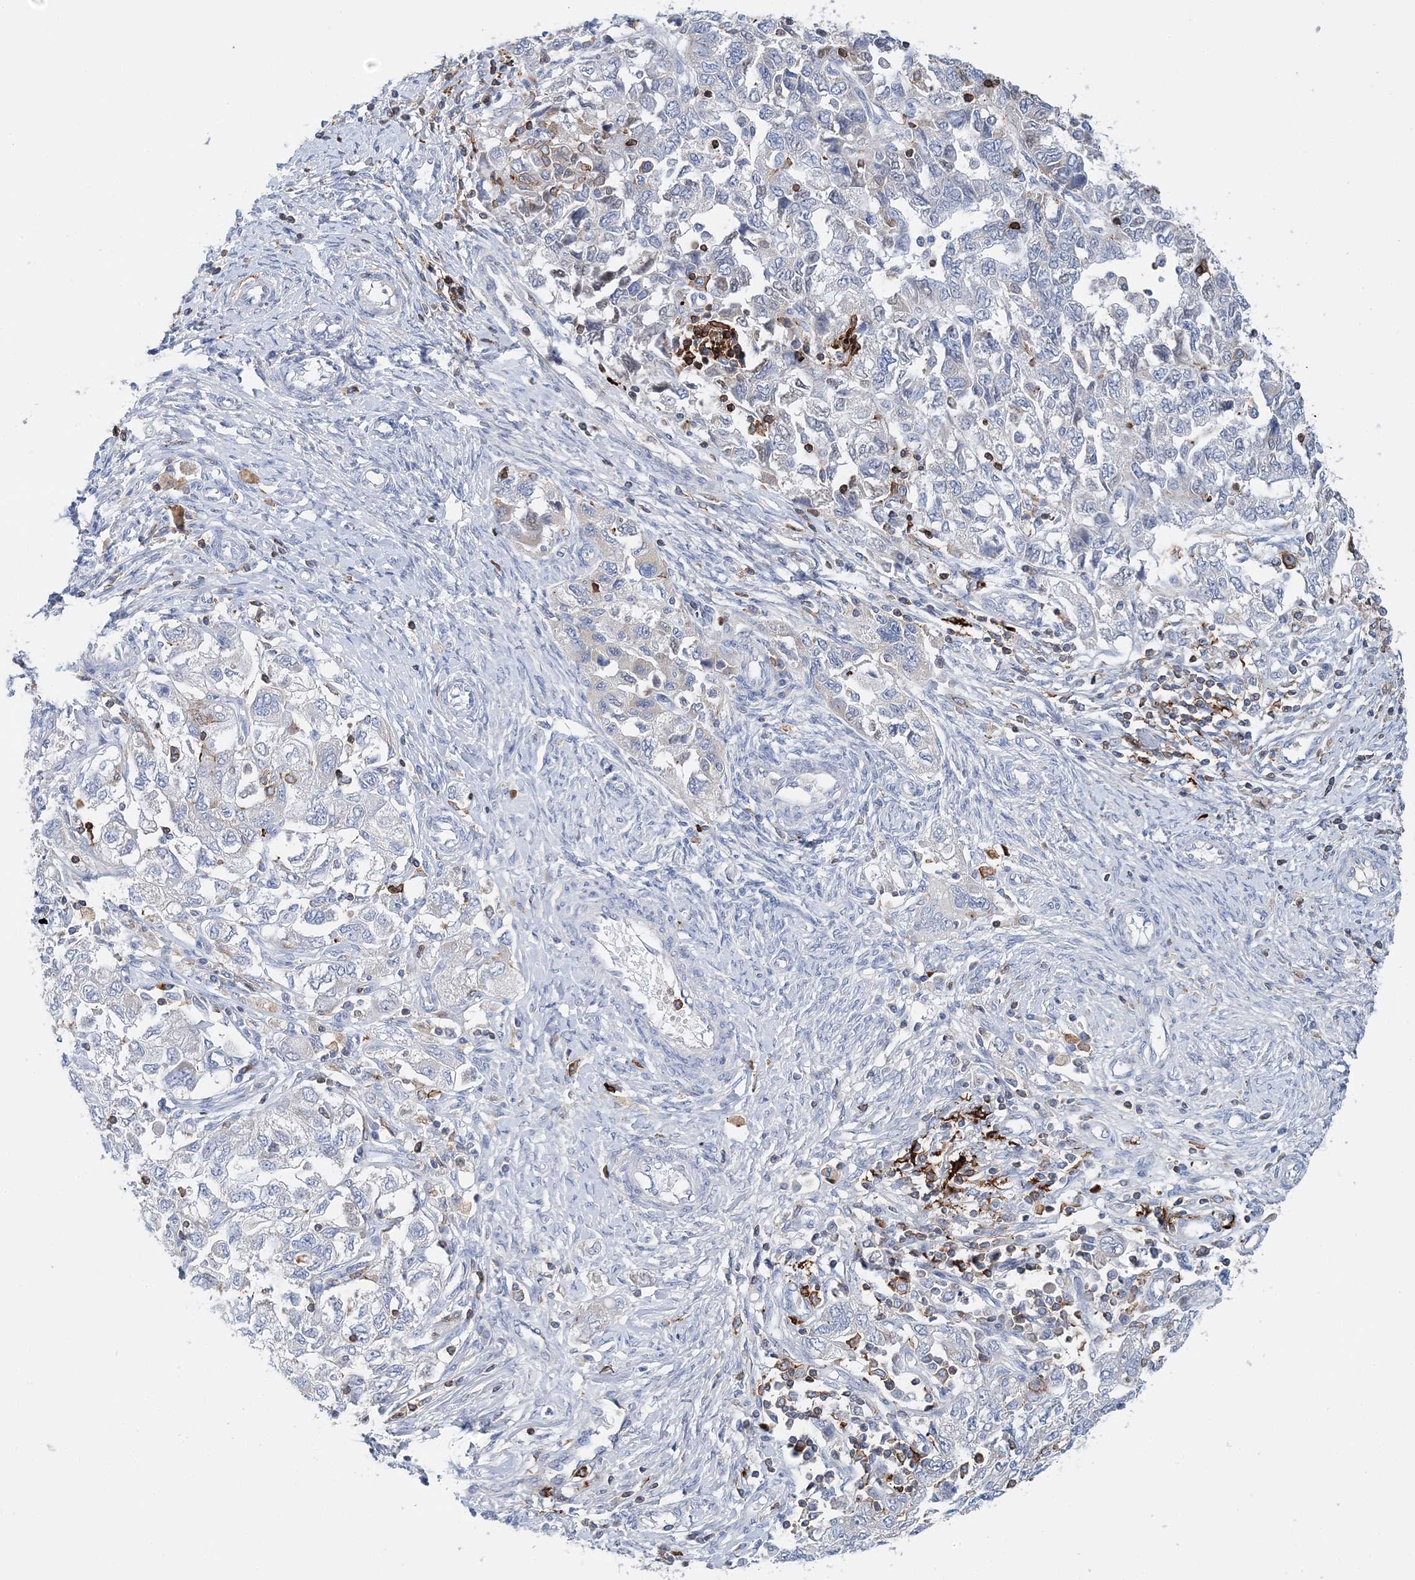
{"staining": {"intensity": "negative", "quantity": "none", "location": "none"}, "tissue": "ovarian cancer", "cell_type": "Tumor cells", "image_type": "cancer", "snomed": [{"axis": "morphology", "description": "Carcinoma, NOS"}, {"axis": "morphology", "description": "Cystadenocarcinoma, serous, NOS"}, {"axis": "topography", "description": "Ovary"}], "caption": "An image of ovarian carcinoma stained for a protein demonstrates no brown staining in tumor cells.", "gene": "PRMT9", "patient": {"sex": "female", "age": 69}}